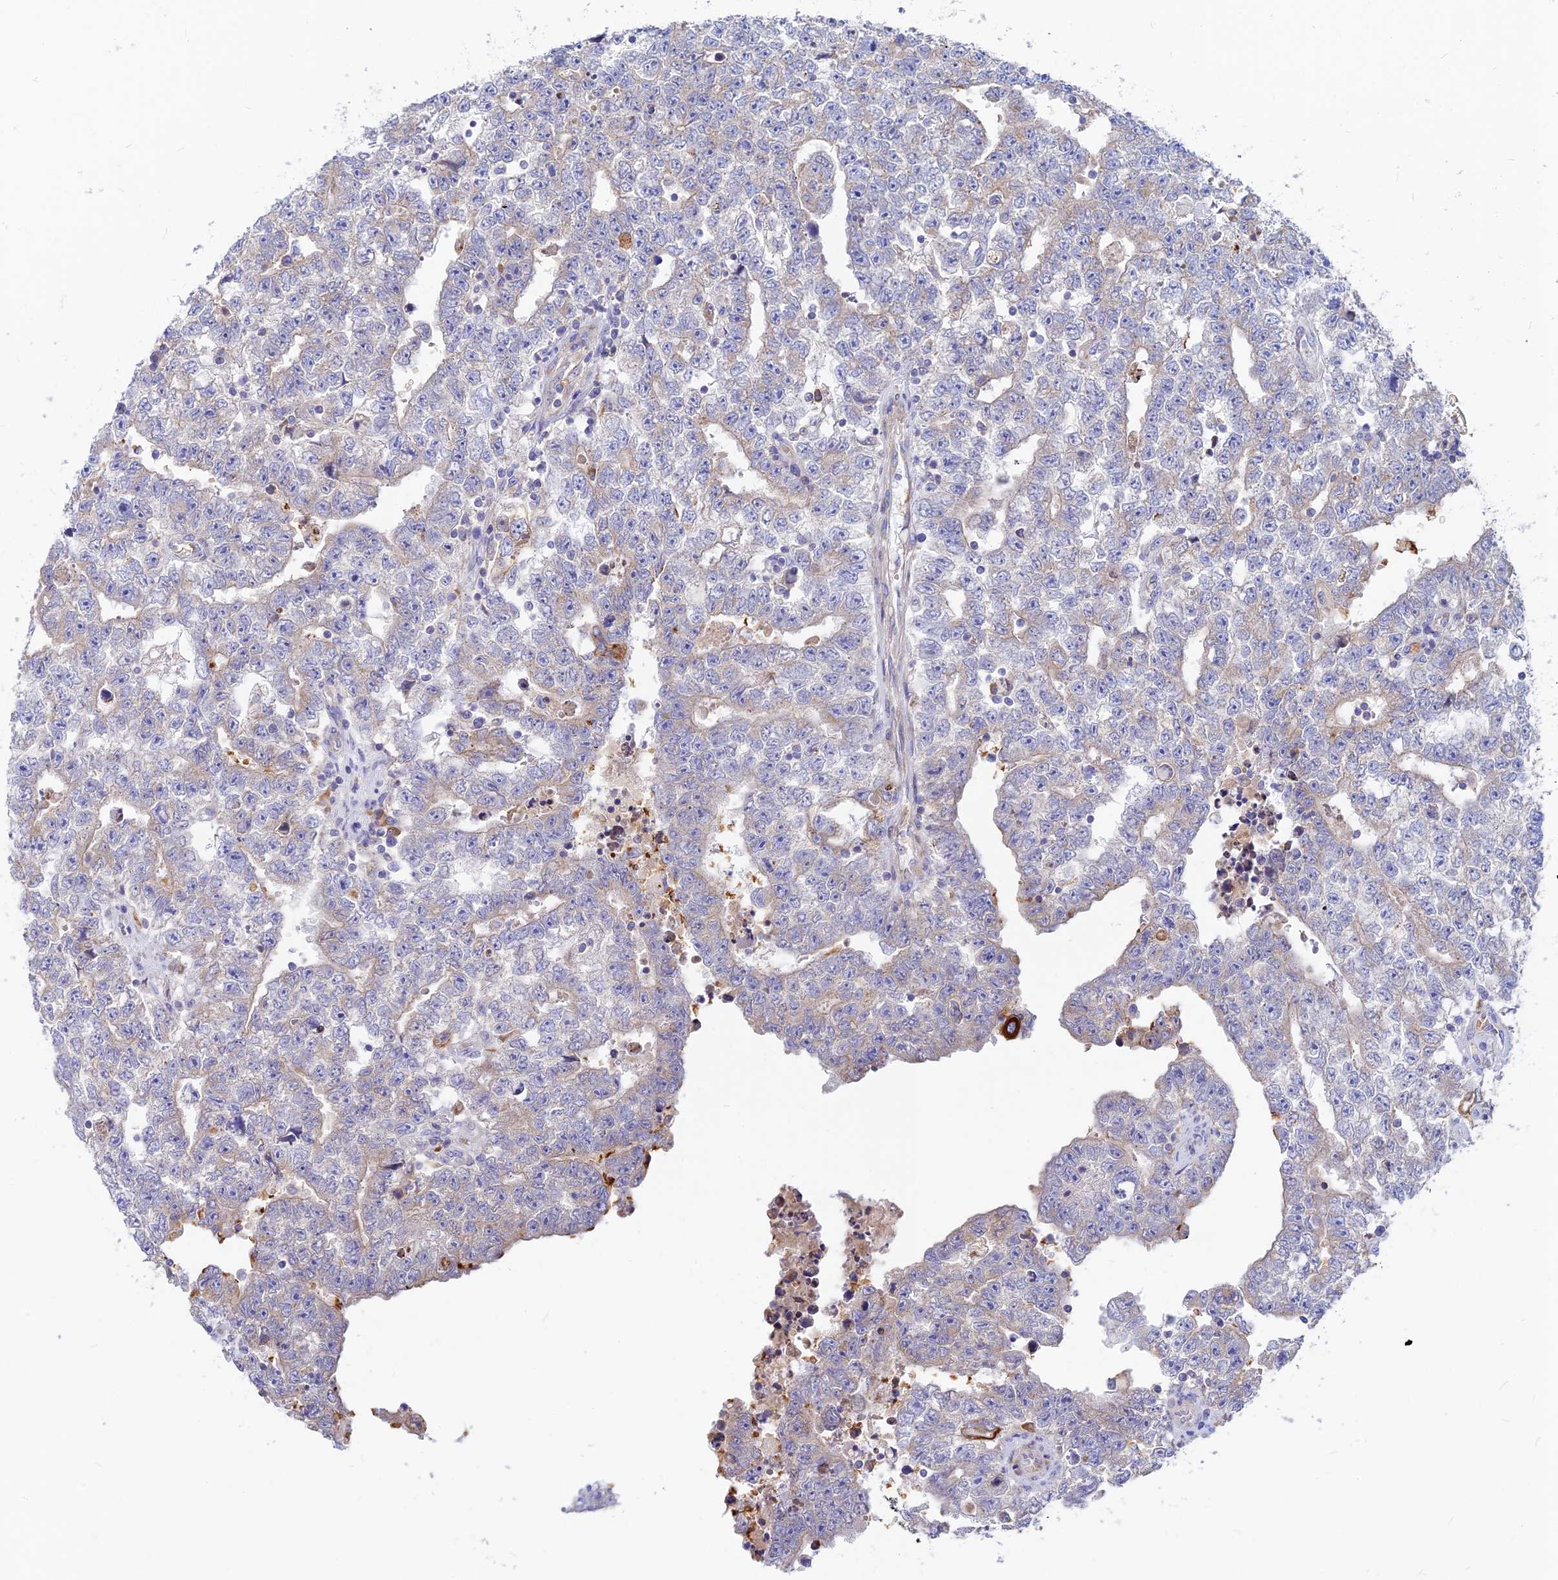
{"staining": {"intensity": "negative", "quantity": "none", "location": "none"}, "tissue": "testis cancer", "cell_type": "Tumor cells", "image_type": "cancer", "snomed": [{"axis": "morphology", "description": "Carcinoma, Embryonal, NOS"}, {"axis": "topography", "description": "Testis"}], "caption": "Protein analysis of testis embryonal carcinoma reveals no significant staining in tumor cells.", "gene": "DENND2D", "patient": {"sex": "male", "age": 25}}